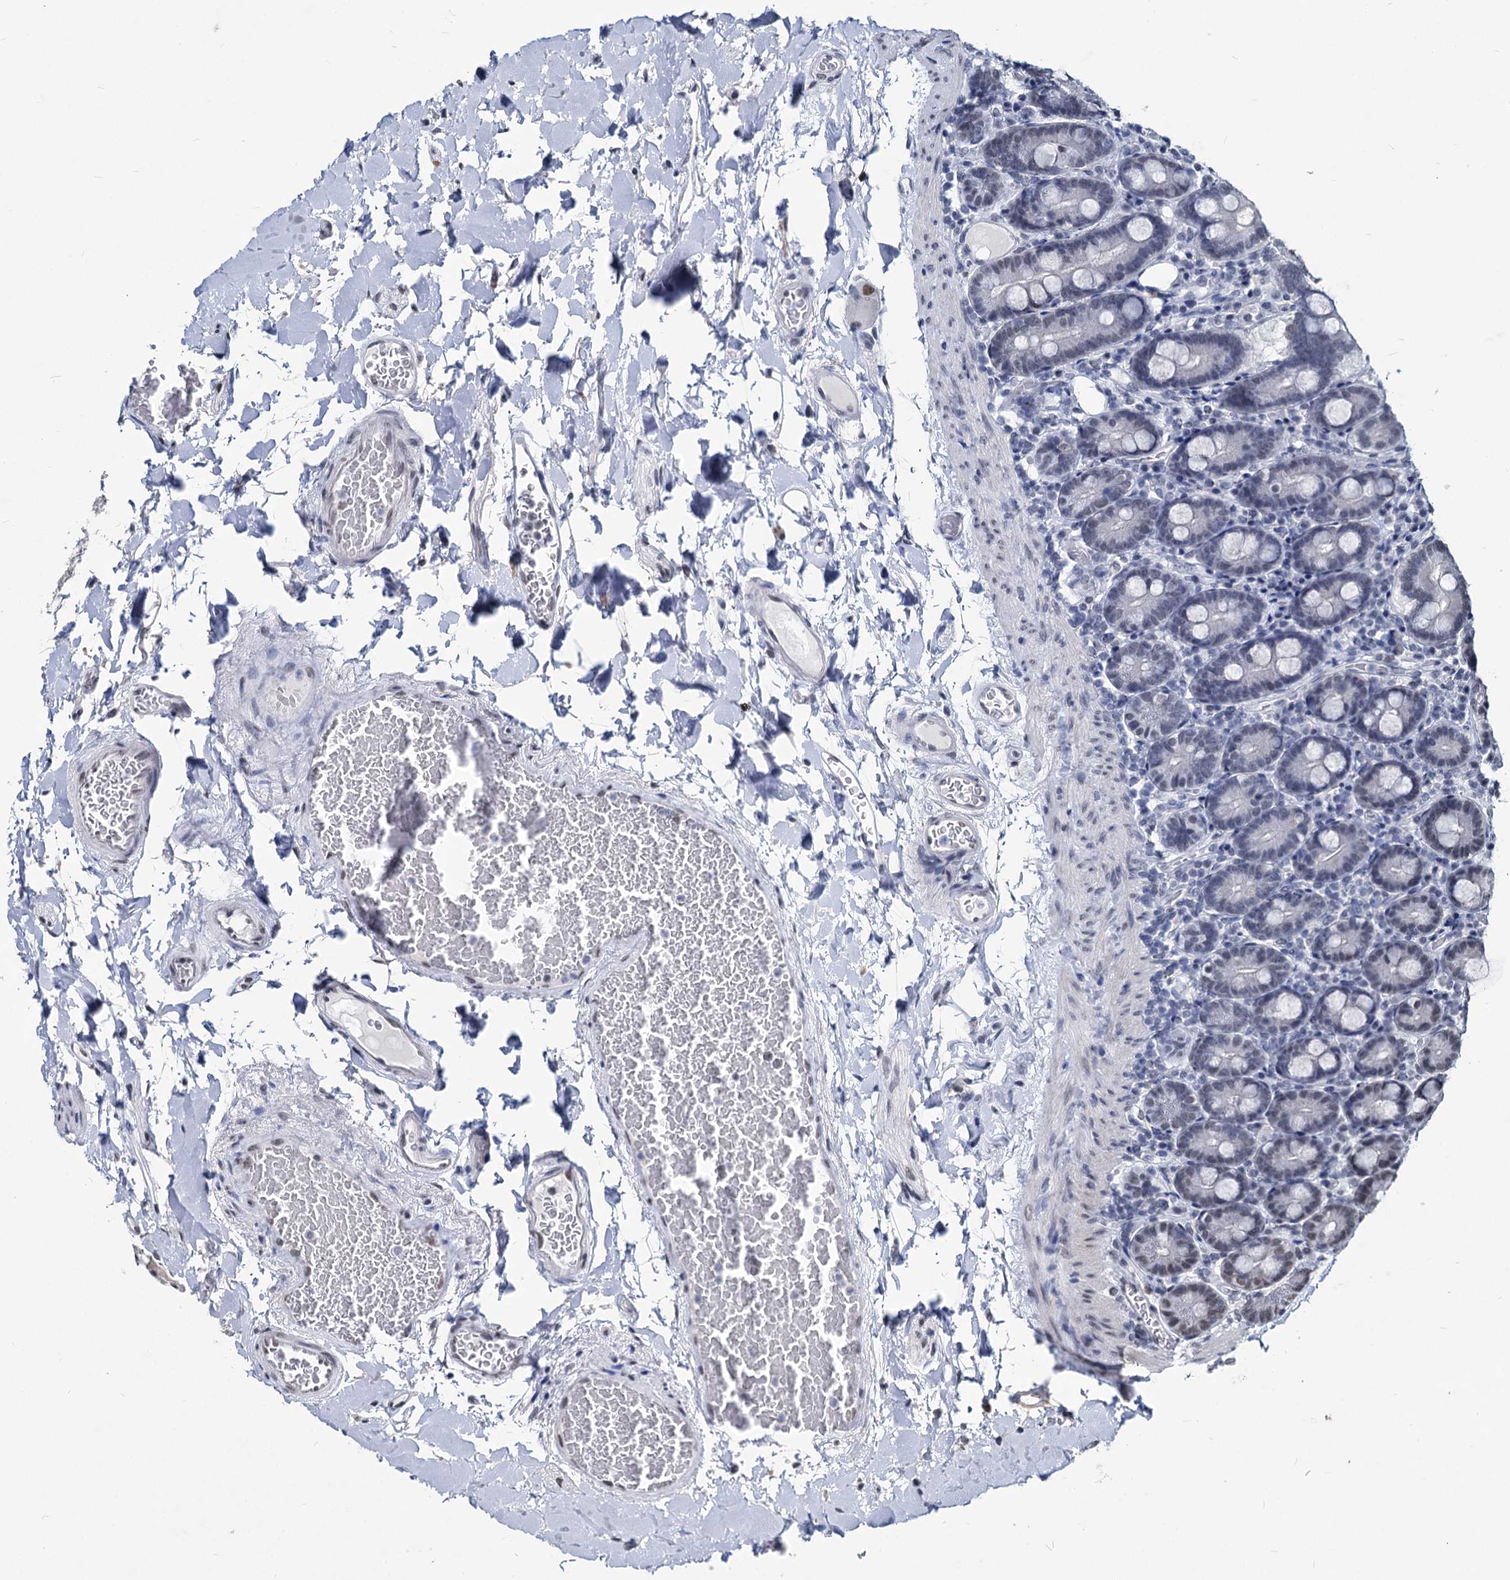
{"staining": {"intensity": "negative", "quantity": "none", "location": "none"}, "tissue": "duodenum", "cell_type": "Glandular cells", "image_type": "normal", "snomed": [{"axis": "morphology", "description": "Normal tissue, NOS"}, {"axis": "topography", "description": "Duodenum"}], "caption": "Human duodenum stained for a protein using immunohistochemistry displays no expression in glandular cells.", "gene": "PARPBP", "patient": {"sex": "male", "age": 55}}